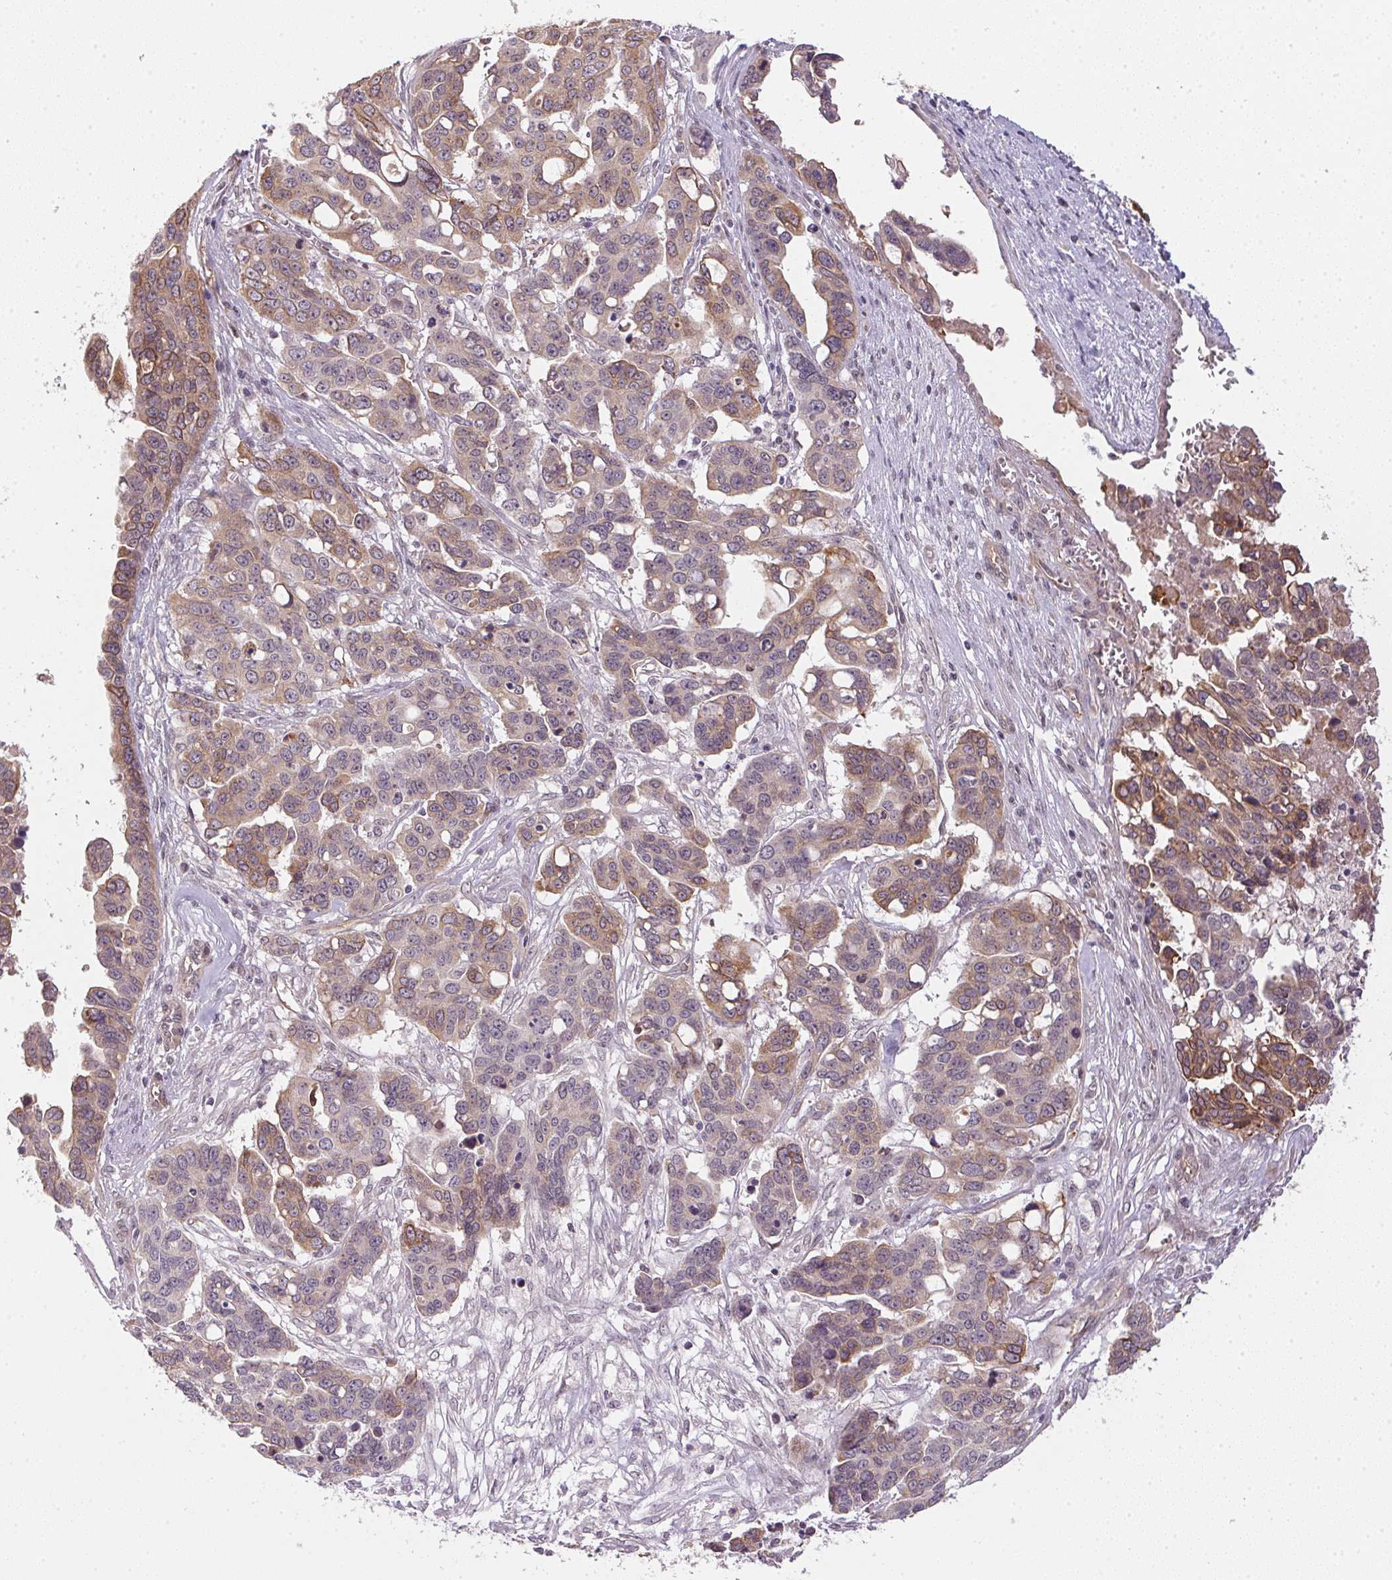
{"staining": {"intensity": "weak", "quantity": "25%-75%", "location": "cytoplasmic/membranous"}, "tissue": "ovarian cancer", "cell_type": "Tumor cells", "image_type": "cancer", "snomed": [{"axis": "morphology", "description": "Carcinoma, endometroid"}, {"axis": "topography", "description": "Ovary"}], "caption": "Immunohistochemical staining of human endometroid carcinoma (ovarian) displays low levels of weak cytoplasmic/membranous staining in about 25%-75% of tumor cells.", "gene": "CFAP92", "patient": {"sex": "female", "age": 78}}